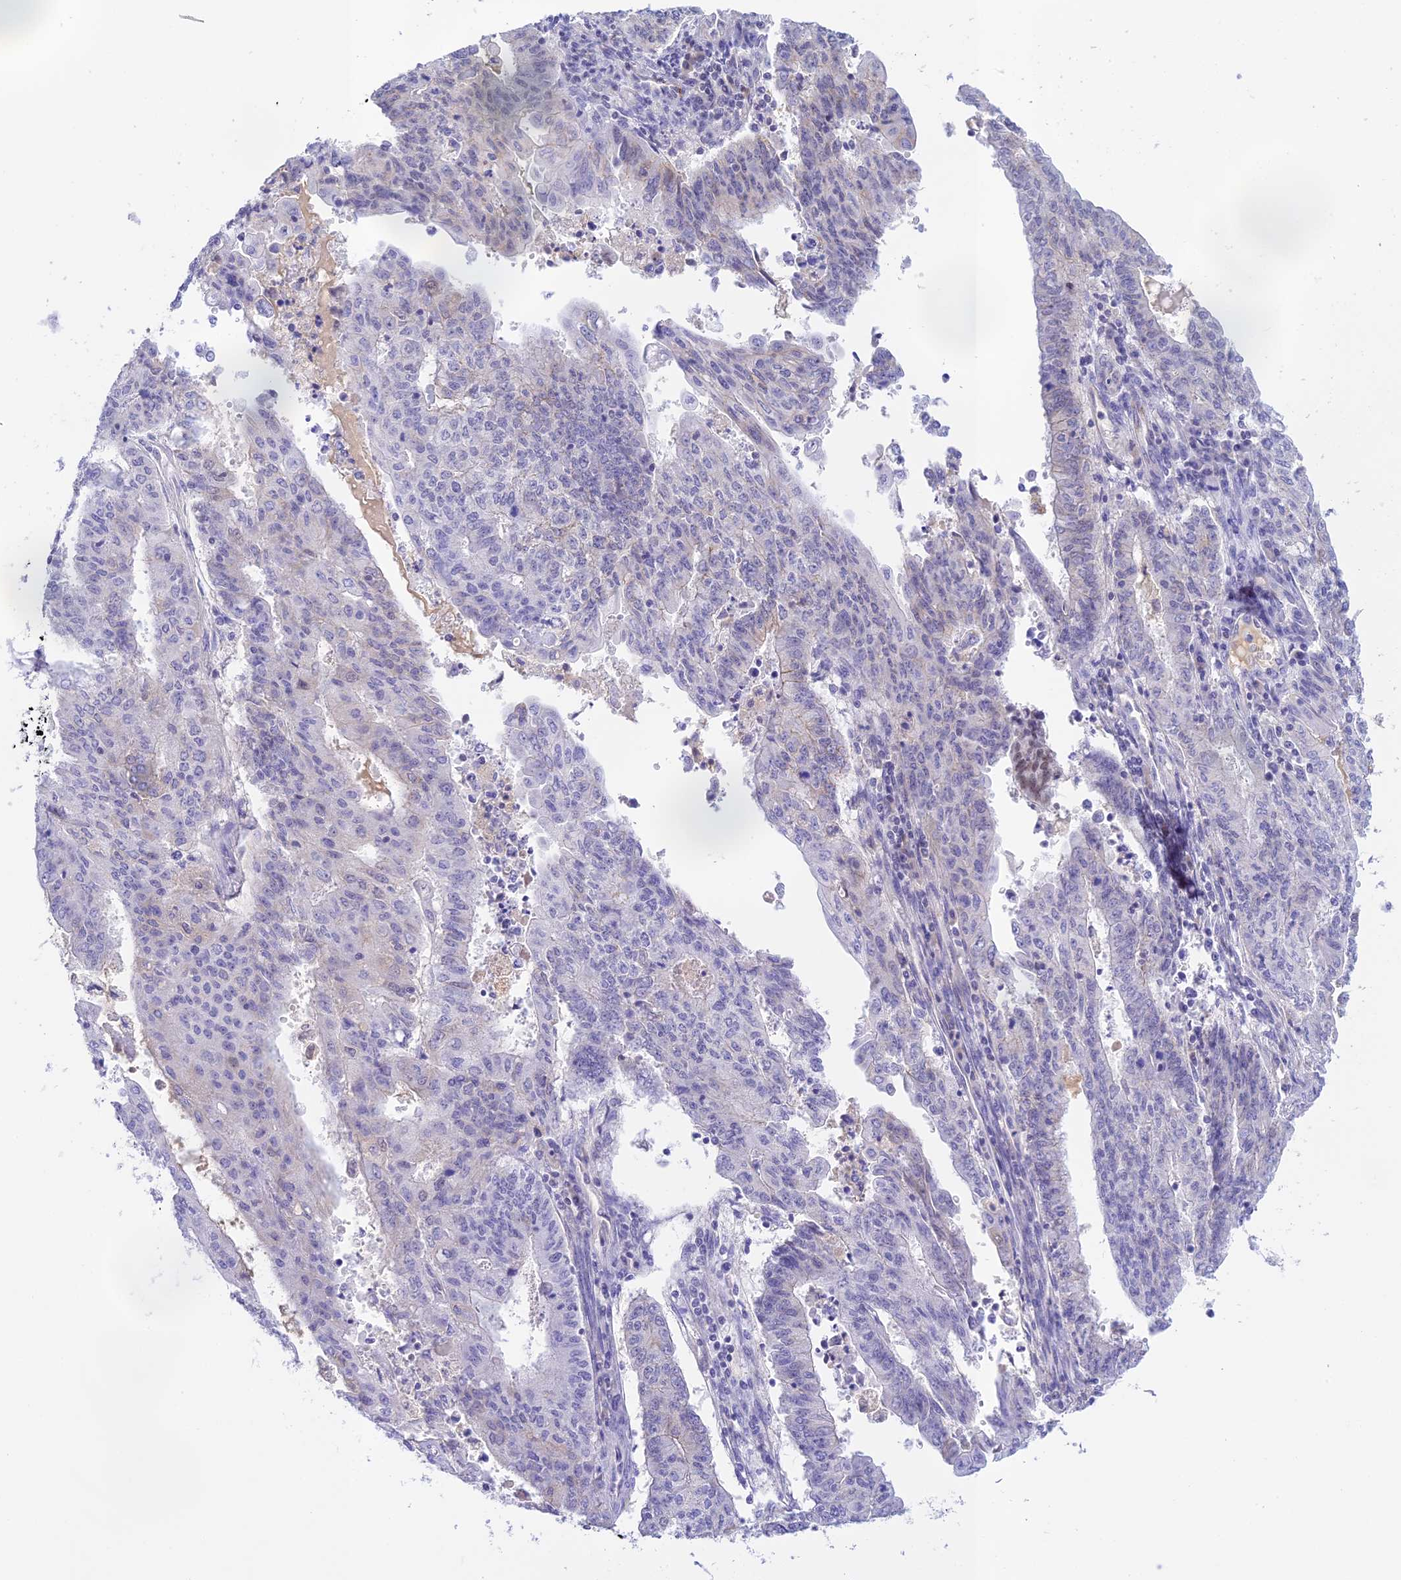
{"staining": {"intensity": "weak", "quantity": "<25%", "location": "cytoplasmic/membranous"}, "tissue": "endometrial cancer", "cell_type": "Tumor cells", "image_type": "cancer", "snomed": [{"axis": "morphology", "description": "Adenocarcinoma, NOS"}, {"axis": "topography", "description": "Endometrium"}], "caption": "This histopathology image is of endometrial cancer stained with immunohistochemistry (IHC) to label a protein in brown with the nuclei are counter-stained blue. There is no staining in tumor cells.", "gene": "THAP11", "patient": {"sex": "female", "age": 59}}